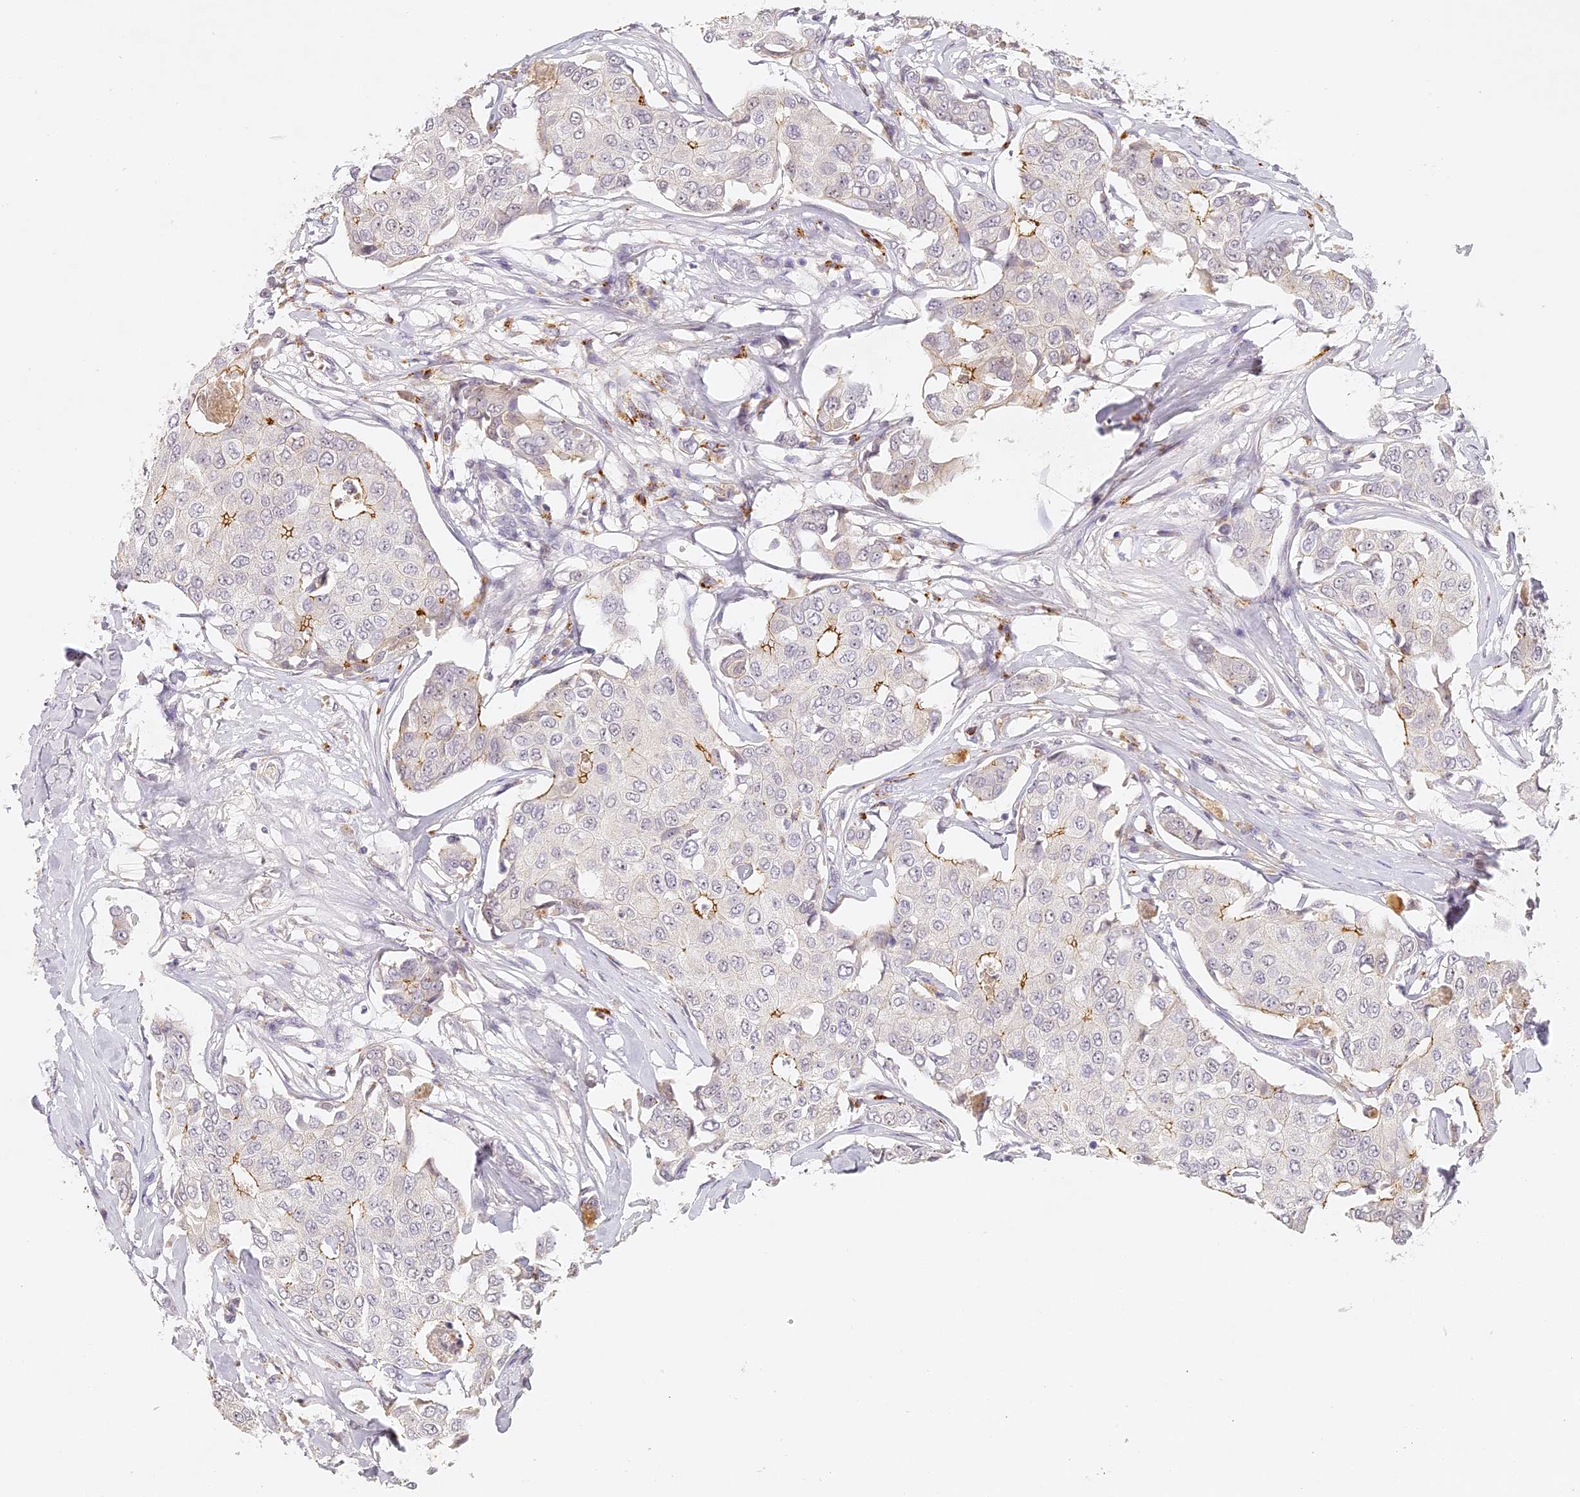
{"staining": {"intensity": "moderate", "quantity": "<25%", "location": "cytoplasmic/membranous"}, "tissue": "breast cancer", "cell_type": "Tumor cells", "image_type": "cancer", "snomed": [{"axis": "morphology", "description": "Duct carcinoma"}, {"axis": "topography", "description": "Breast"}], "caption": "A brown stain highlights moderate cytoplasmic/membranous expression of a protein in human breast infiltrating ductal carcinoma tumor cells.", "gene": "ELL3", "patient": {"sex": "female", "age": 80}}